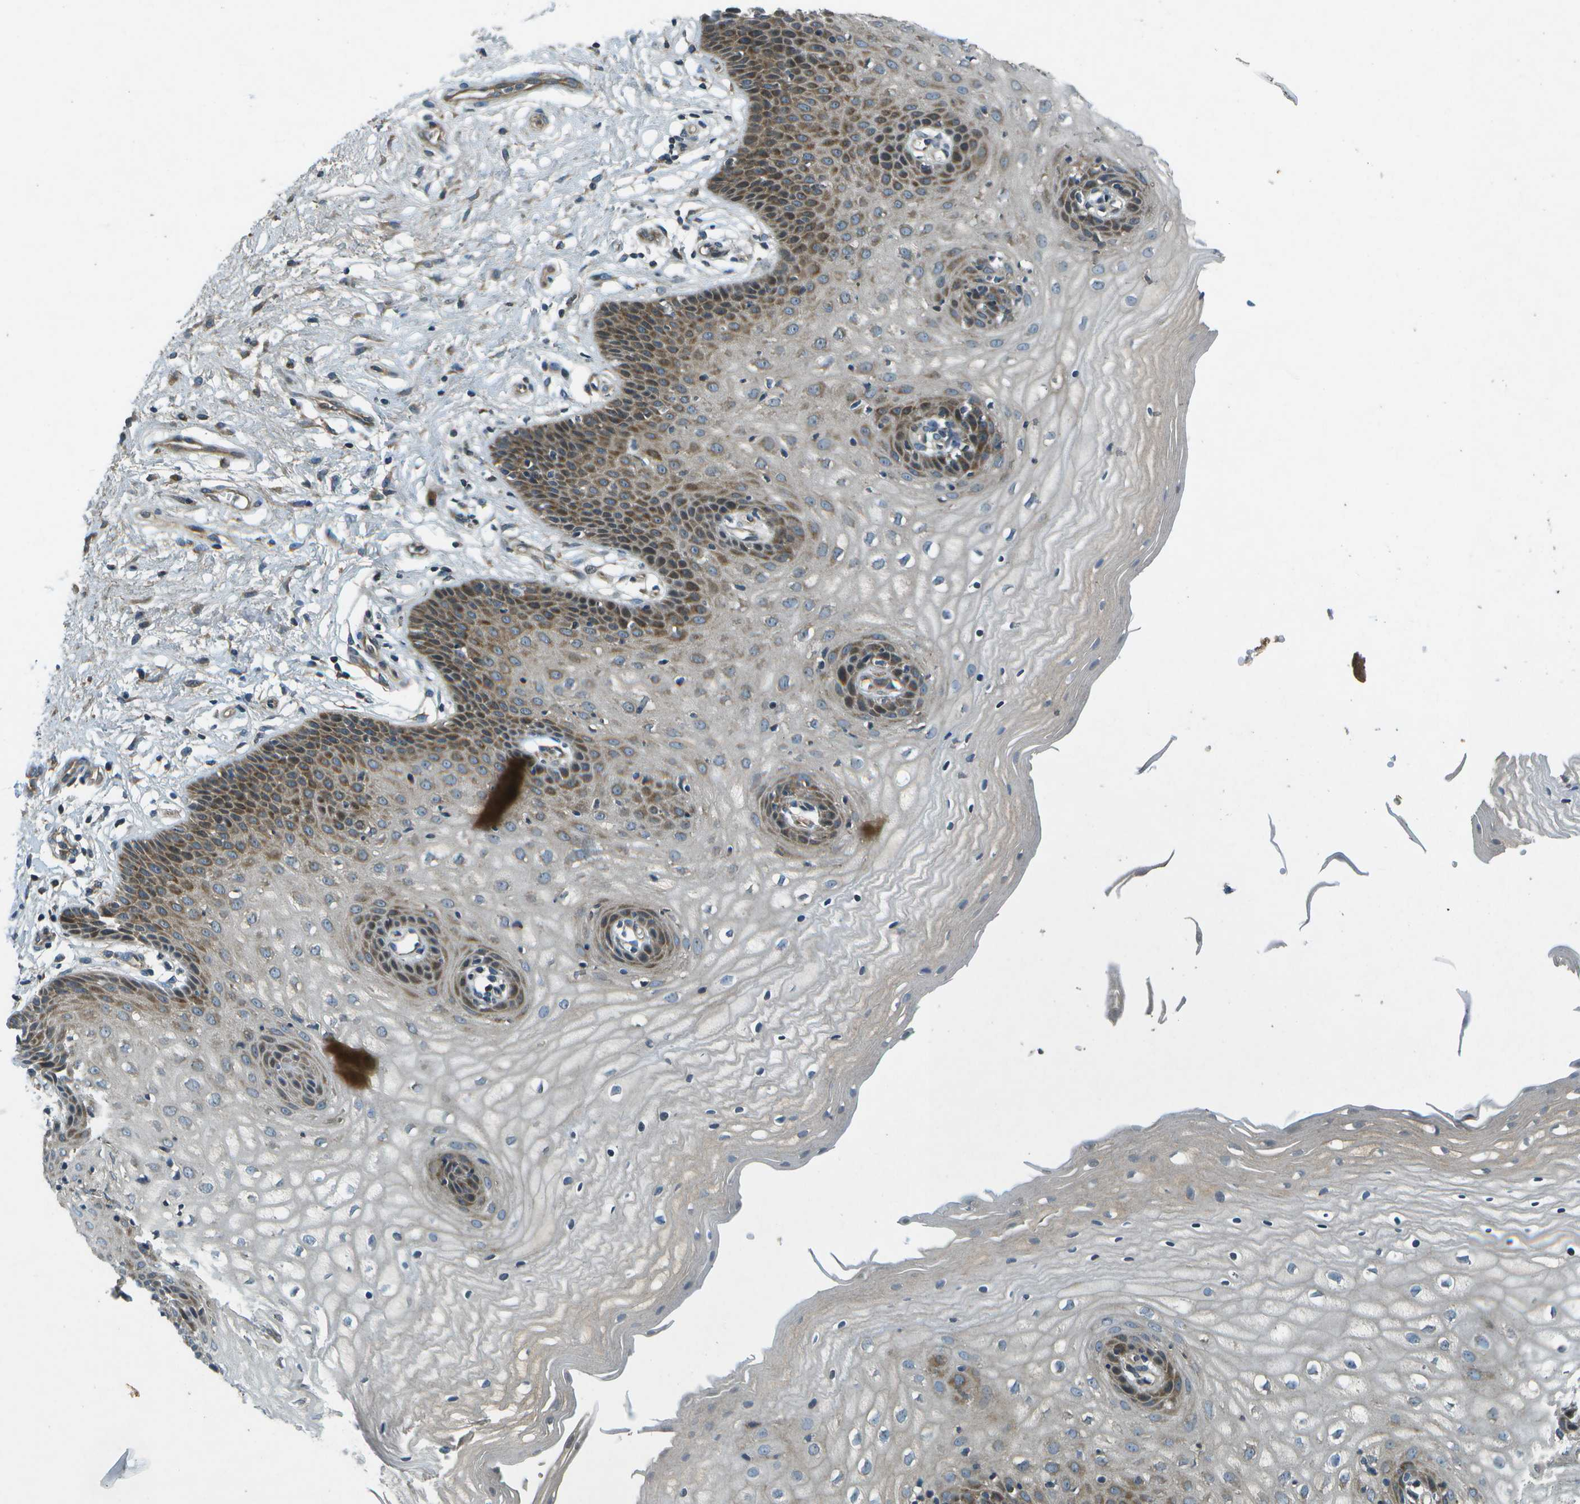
{"staining": {"intensity": "moderate", "quantity": "25%-75%", "location": "cytoplasmic/membranous"}, "tissue": "vagina", "cell_type": "Squamous epithelial cells", "image_type": "normal", "snomed": [{"axis": "morphology", "description": "Normal tissue, NOS"}, {"axis": "topography", "description": "Vagina"}], "caption": "Protein staining of unremarkable vagina shows moderate cytoplasmic/membranous positivity in approximately 25%-75% of squamous epithelial cells.", "gene": "PXYLP1", "patient": {"sex": "female", "age": 34}}